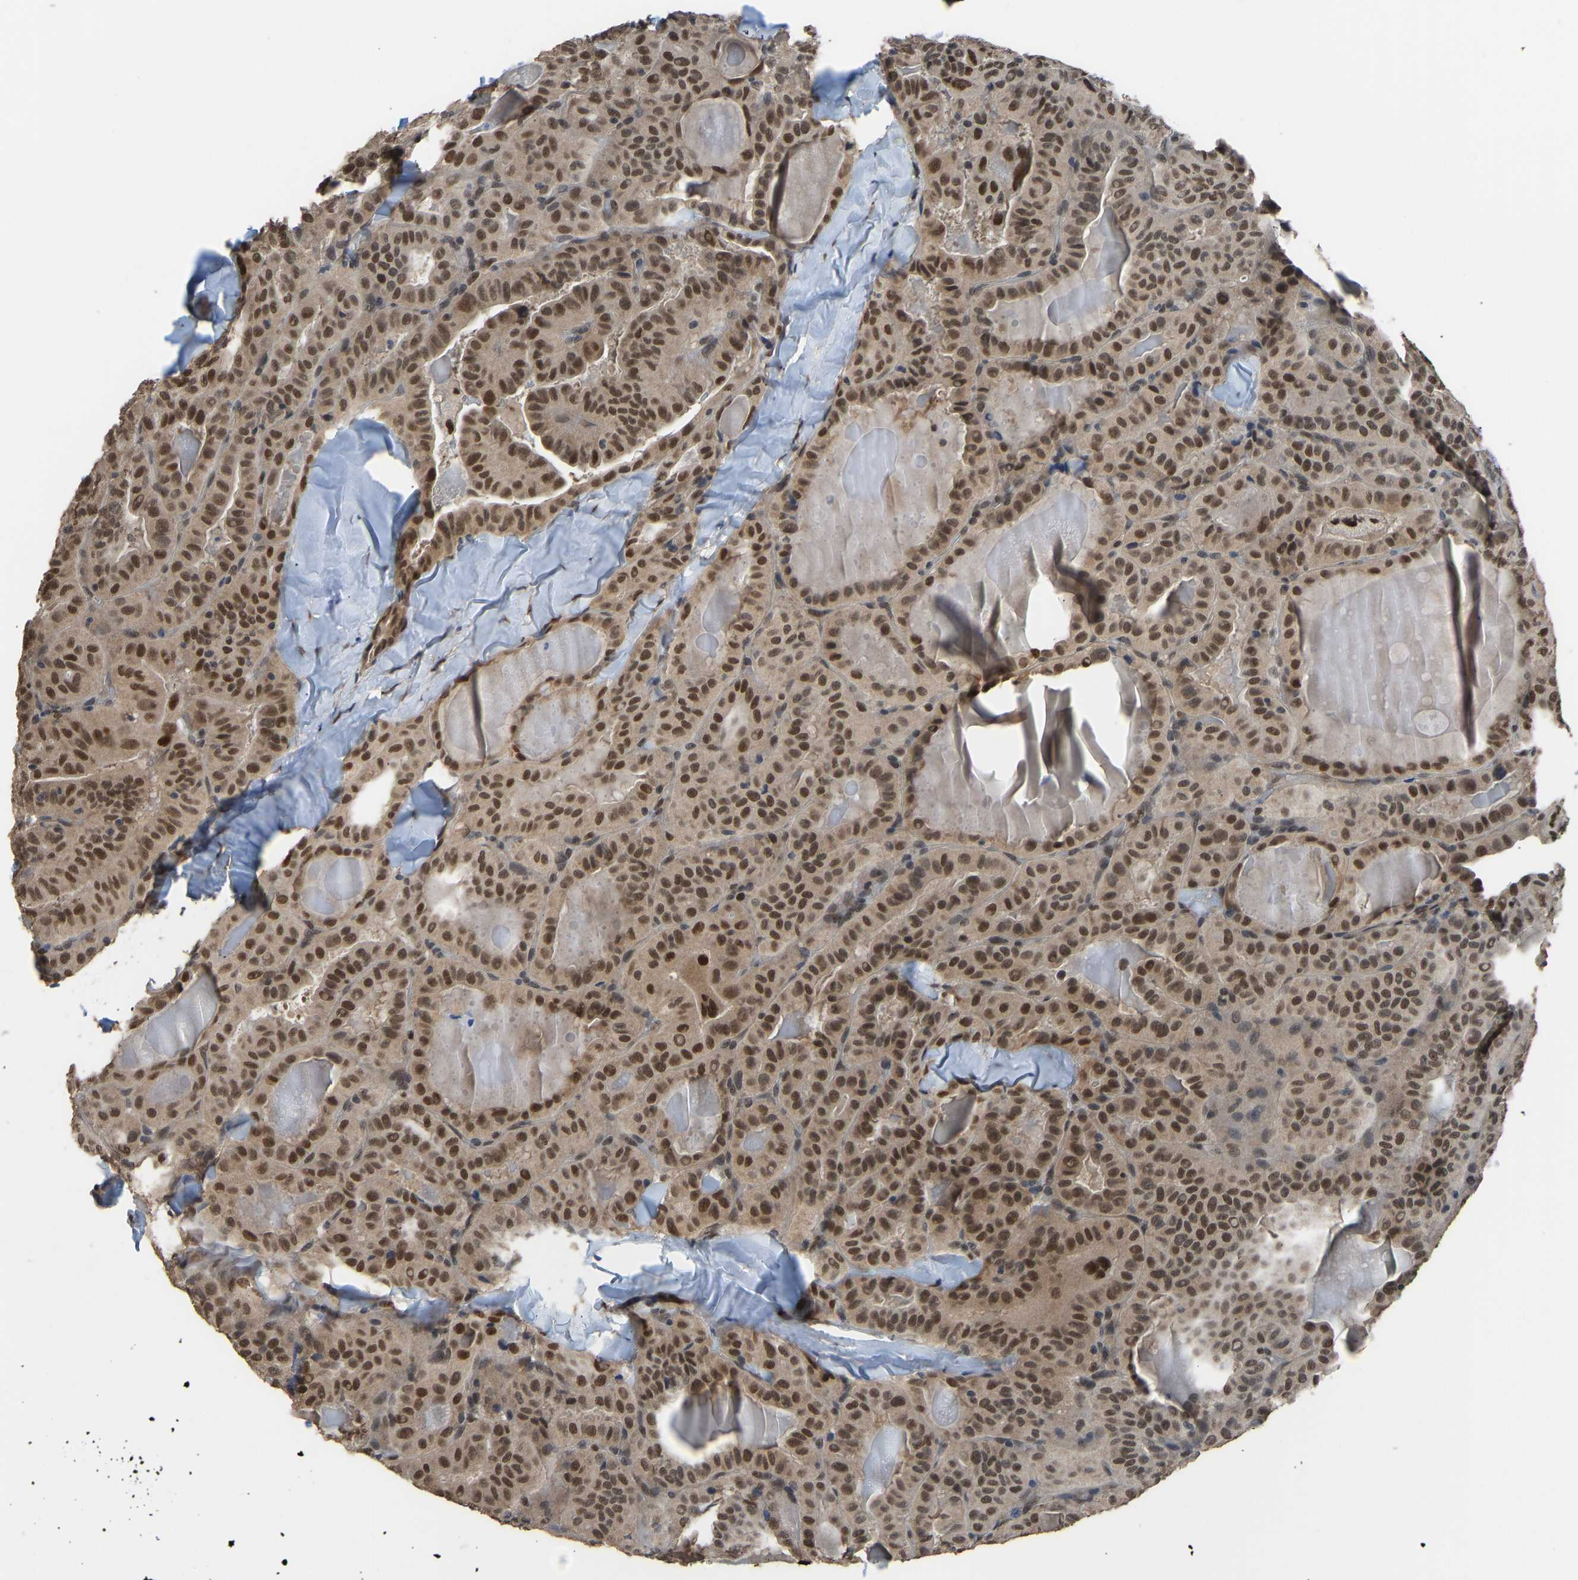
{"staining": {"intensity": "moderate", "quantity": ">75%", "location": "cytoplasmic/membranous,nuclear"}, "tissue": "thyroid cancer", "cell_type": "Tumor cells", "image_type": "cancer", "snomed": [{"axis": "morphology", "description": "Papillary adenocarcinoma, NOS"}, {"axis": "topography", "description": "Thyroid gland"}], "caption": "A brown stain shows moderate cytoplasmic/membranous and nuclear positivity of a protein in papillary adenocarcinoma (thyroid) tumor cells.", "gene": "KPNA6", "patient": {"sex": "male", "age": 77}}